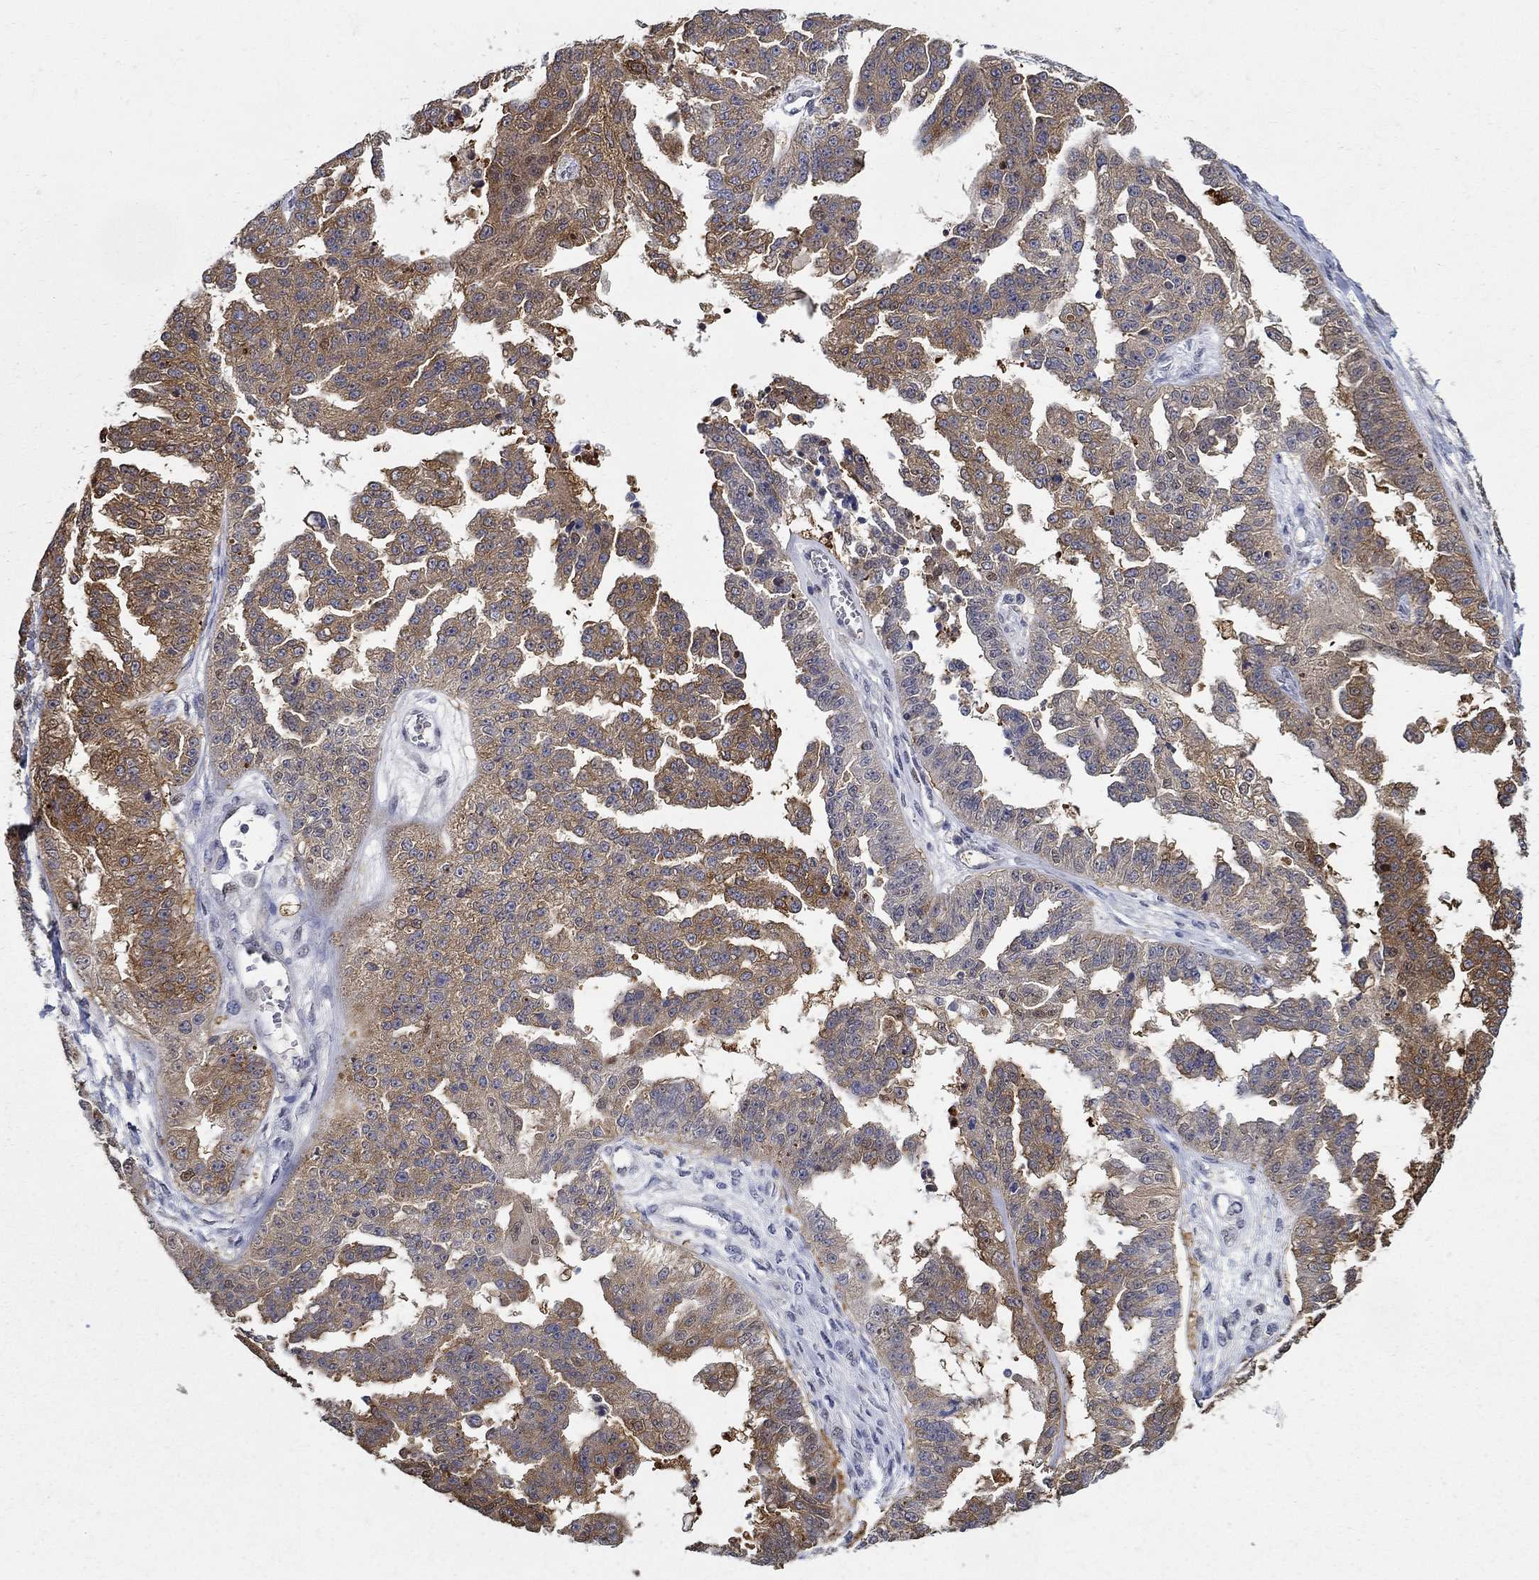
{"staining": {"intensity": "moderate", "quantity": "25%-75%", "location": "cytoplasmic/membranous"}, "tissue": "ovarian cancer", "cell_type": "Tumor cells", "image_type": "cancer", "snomed": [{"axis": "morphology", "description": "Cystadenocarcinoma, serous, NOS"}, {"axis": "topography", "description": "Ovary"}], "caption": "This histopathology image exhibits immunohistochemistry (IHC) staining of human ovarian cancer, with medium moderate cytoplasmic/membranous staining in approximately 25%-75% of tumor cells.", "gene": "ZNF594", "patient": {"sex": "female", "age": 58}}